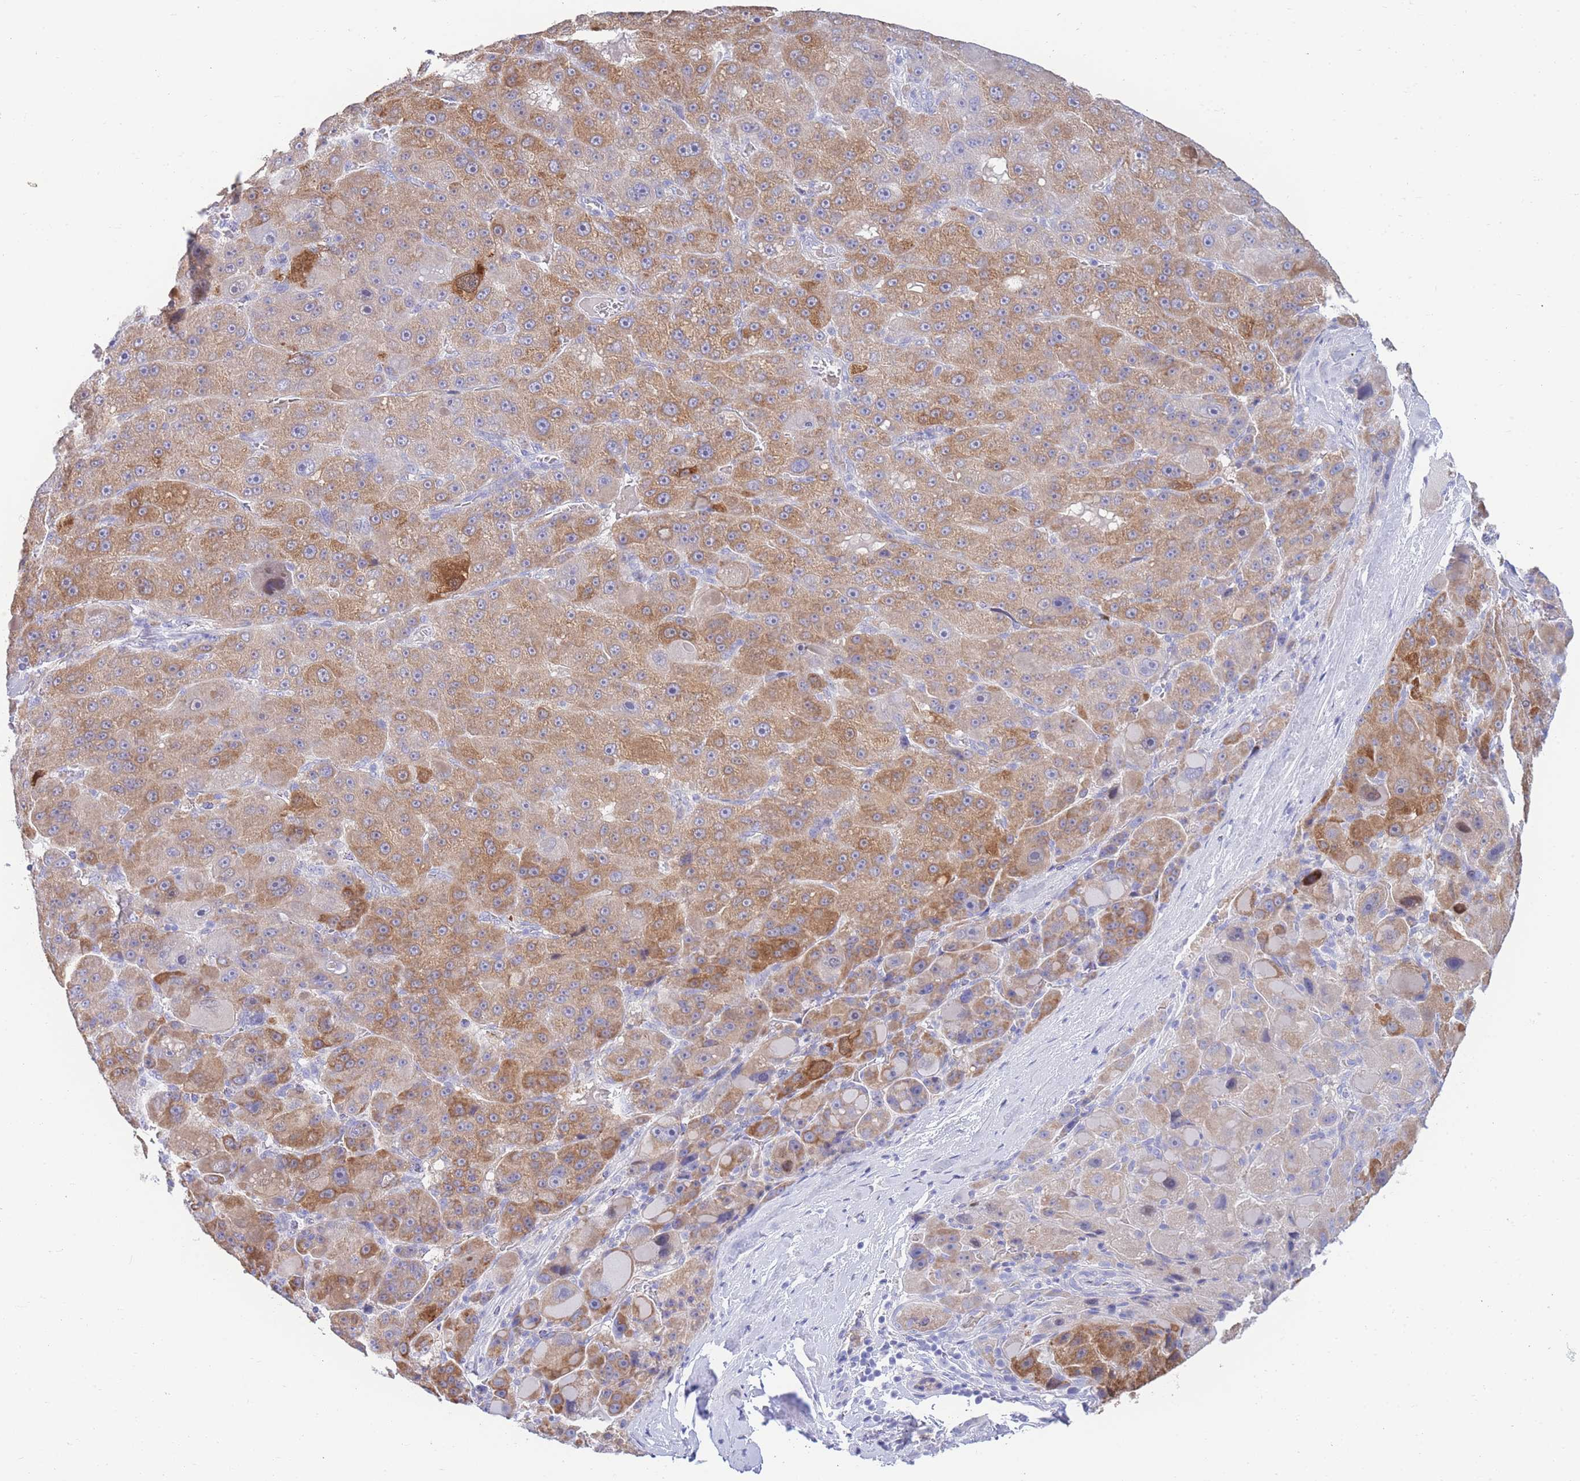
{"staining": {"intensity": "moderate", "quantity": ">75%", "location": "cytoplasmic/membranous"}, "tissue": "liver cancer", "cell_type": "Tumor cells", "image_type": "cancer", "snomed": [{"axis": "morphology", "description": "Carcinoma, Hepatocellular, NOS"}, {"axis": "topography", "description": "Liver"}], "caption": "Protein analysis of liver cancer tissue displays moderate cytoplasmic/membranous positivity in about >75% of tumor cells. (brown staining indicates protein expression, while blue staining denotes nuclei).", "gene": "LRRC37A", "patient": {"sex": "male", "age": 76}}